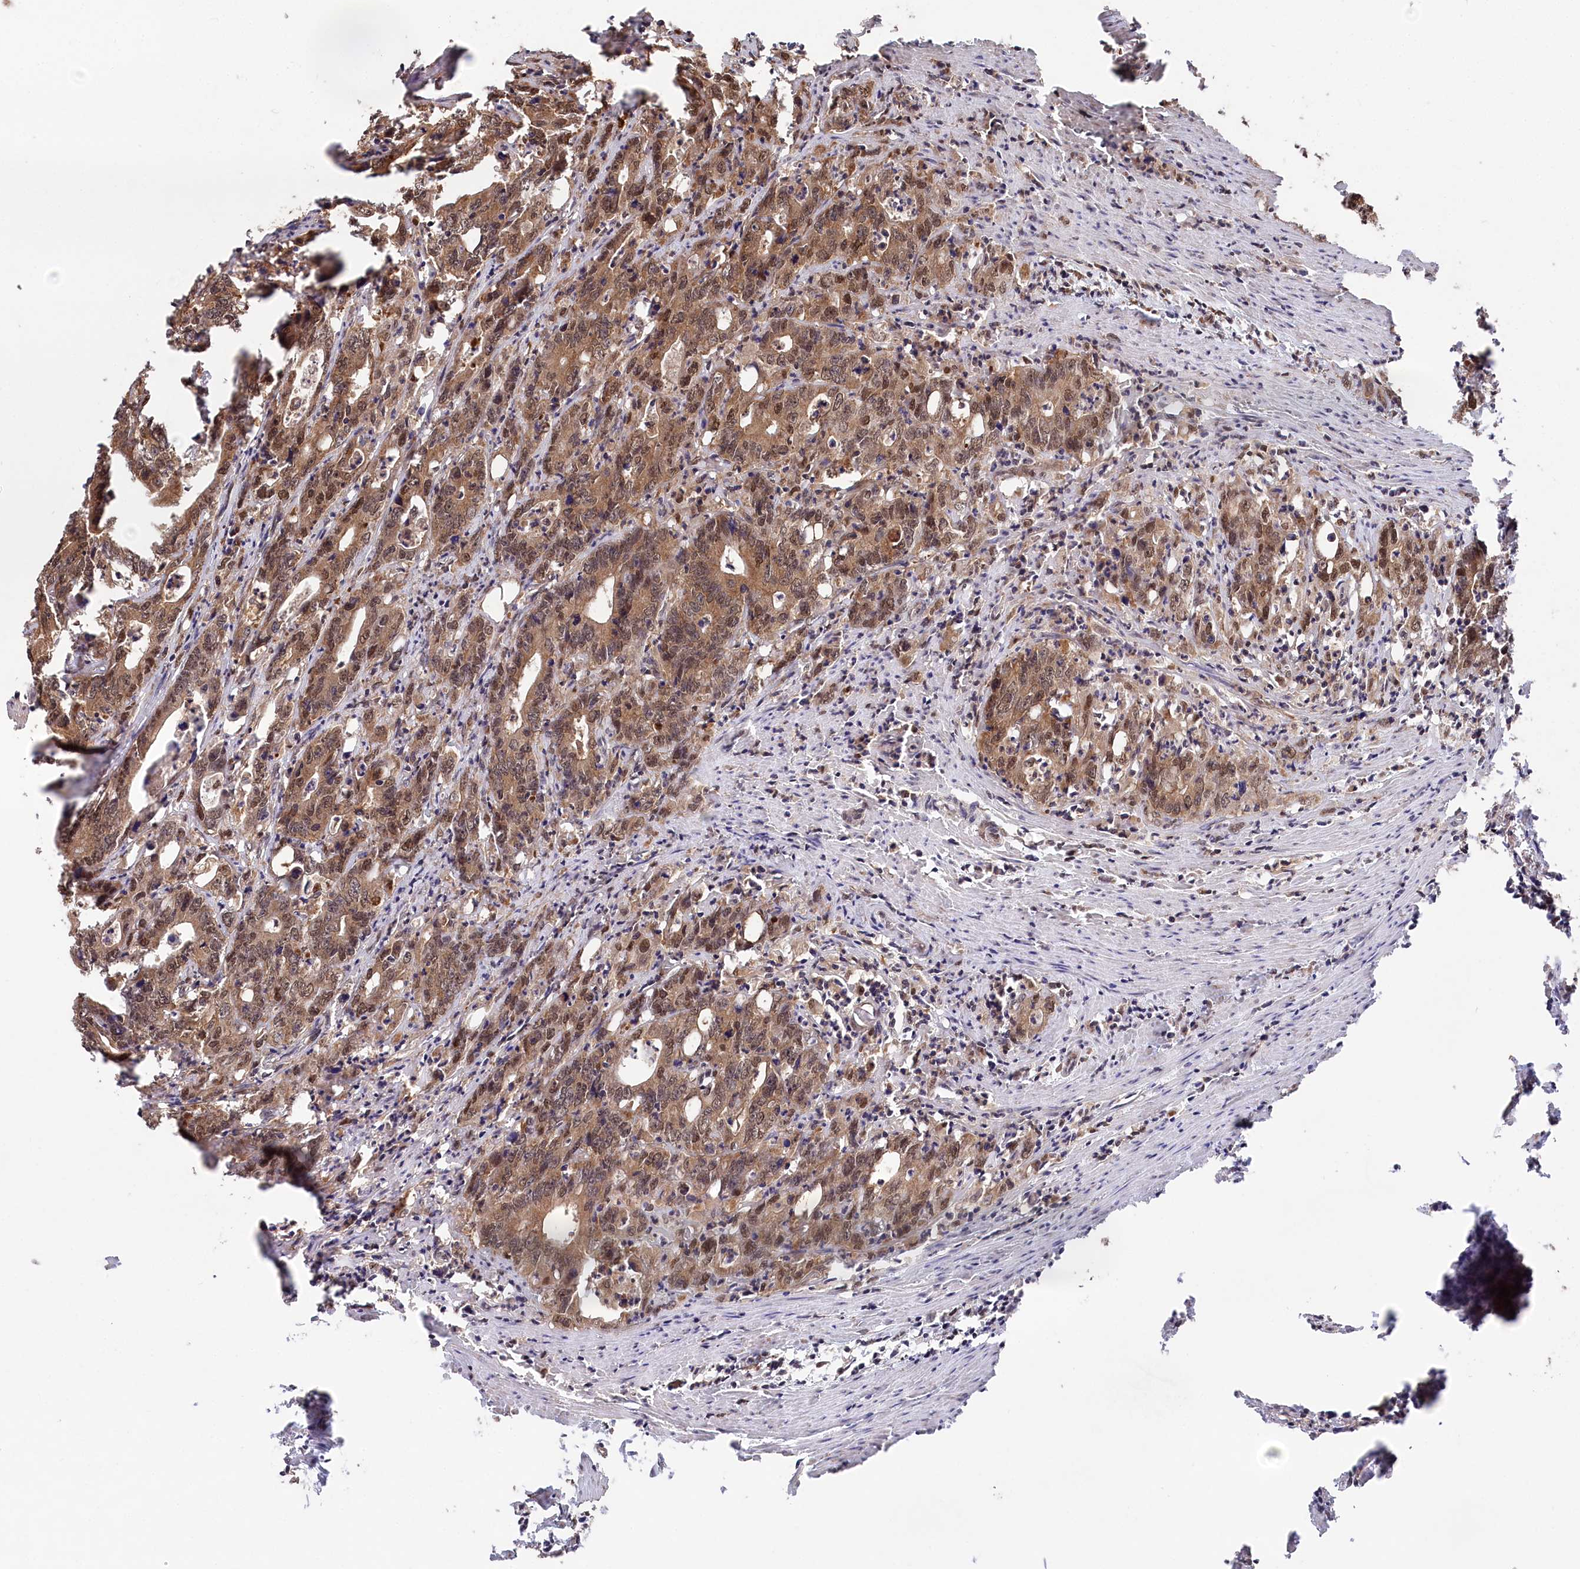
{"staining": {"intensity": "moderate", "quantity": ">75%", "location": "cytoplasmic/membranous,nuclear"}, "tissue": "colorectal cancer", "cell_type": "Tumor cells", "image_type": "cancer", "snomed": [{"axis": "morphology", "description": "Adenocarcinoma, NOS"}, {"axis": "topography", "description": "Colon"}], "caption": "There is medium levels of moderate cytoplasmic/membranous and nuclear positivity in tumor cells of colorectal cancer (adenocarcinoma), as demonstrated by immunohistochemical staining (brown color).", "gene": "PSMA1", "patient": {"sex": "female", "age": 75}}